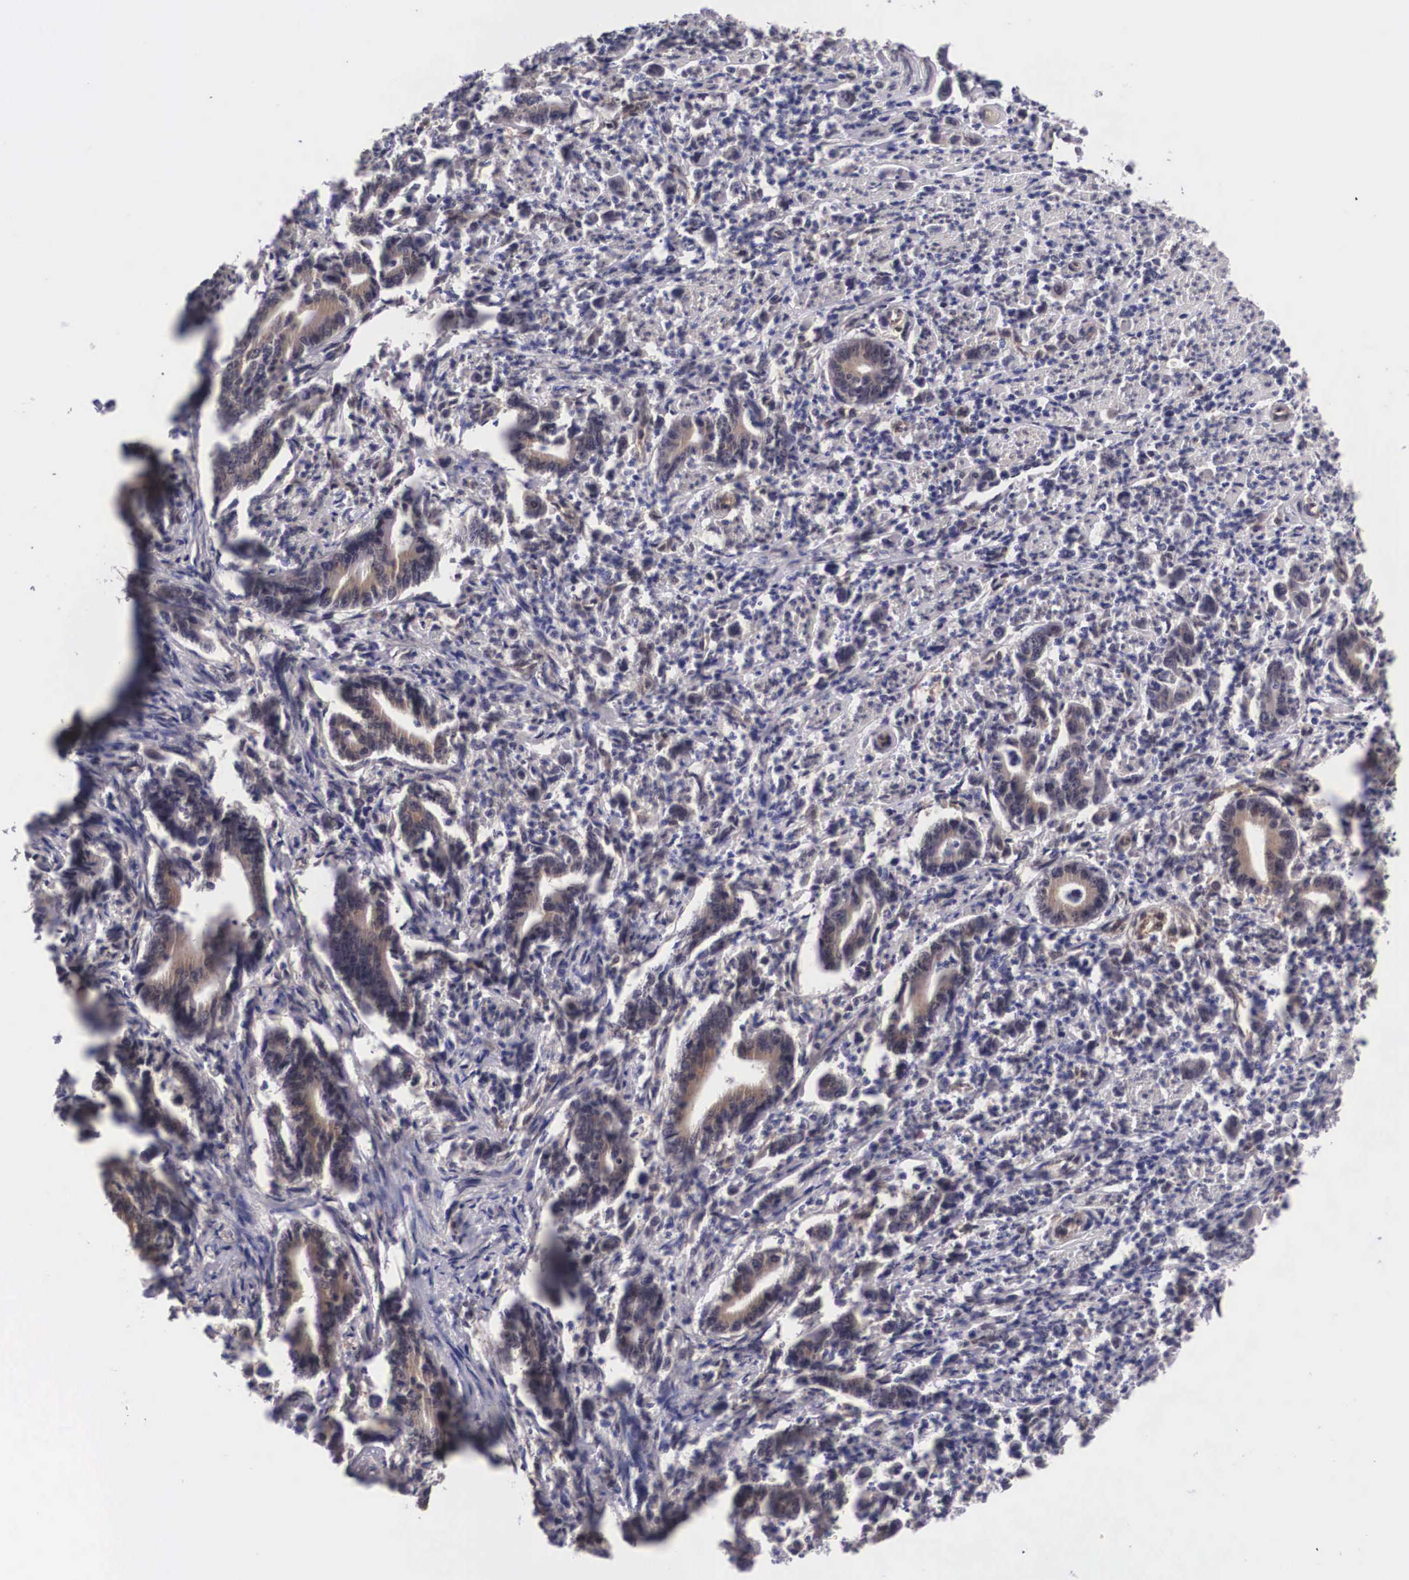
{"staining": {"intensity": "weak", "quantity": ">75%", "location": "cytoplasmic/membranous"}, "tissue": "stomach cancer", "cell_type": "Tumor cells", "image_type": "cancer", "snomed": [{"axis": "morphology", "description": "Adenocarcinoma, NOS"}, {"axis": "topography", "description": "Stomach"}], "caption": "This photomicrograph shows immunohistochemistry (IHC) staining of stomach cancer (adenocarcinoma), with low weak cytoplasmic/membranous positivity in about >75% of tumor cells.", "gene": "OTX2", "patient": {"sex": "female", "age": 76}}